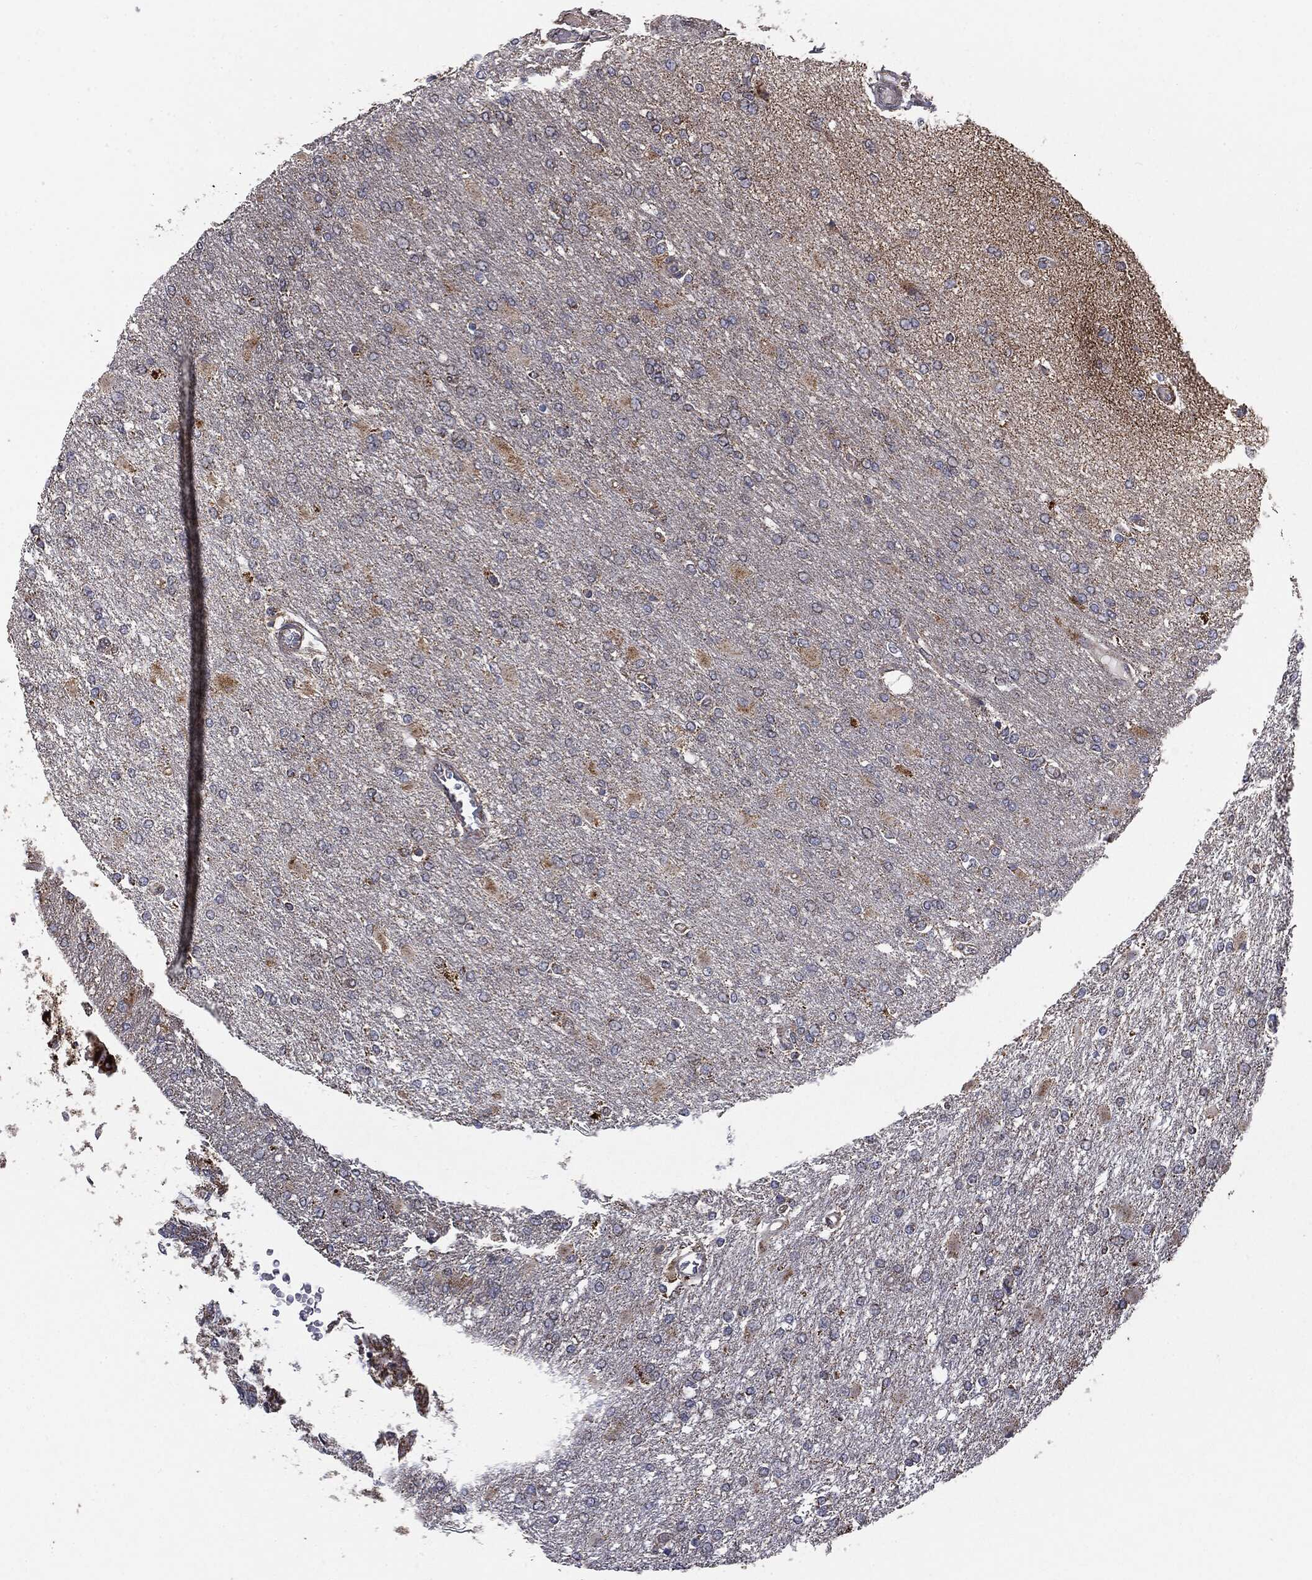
{"staining": {"intensity": "moderate", "quantity": "<25%", "location": "cytoplasmic/membranous"}, "tissue": "glioma", "cell_type": "Tumor cells", "image_type": "cancer", "snomed": [{"axis": "morphology", "description": "Glioma, malignant, High grade"}, {"axis": "topography", "description": "Cerebral cortex"}], "caption": "Tumor cells demonstrate low levels of moderate cytoplasmic/membranous staining in approximately <25% of cells in glioma.", "gene": "MTOR", "patient": {"sex": "male", "age": 79}}